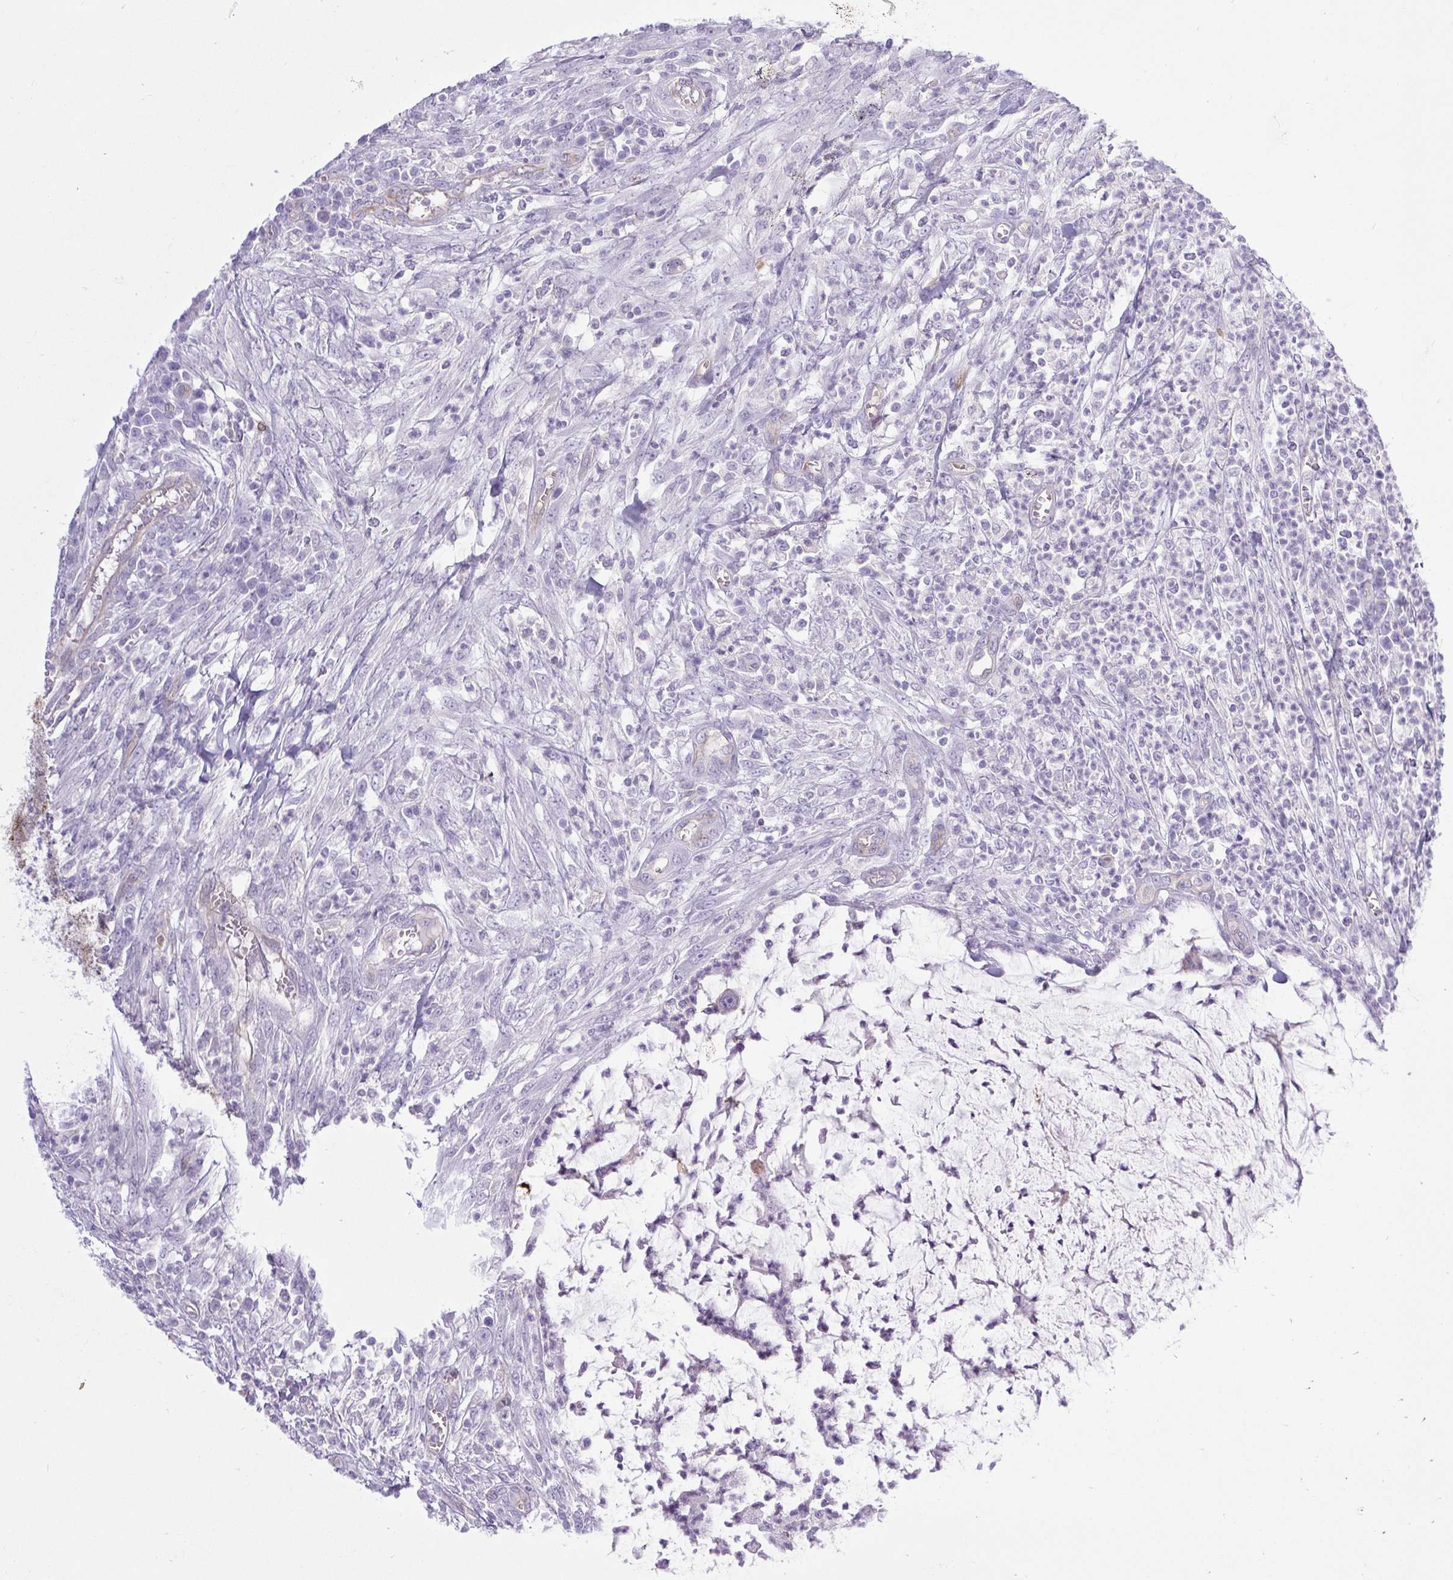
{"staining": {"intensity": "negative", "quantity": "none", "location": "none"}, "tissue": "colorectal cancer", "cell_type": "Tumor cells", "image_type": "cancer", "snomed": [{"axis": "morphology", "description": "Adenocarcinoma, NOS"}, {"axis": "topography", "description": "Colon"}], "caption": "DAB (3,3'-diaminobenzidine) immunohistochemical staining of human colorectal adenocarcinoma exhibits no significant expression in tumor cells.", "gene": "BCAS1", "patient": {"sex": "male", "age": 65}}